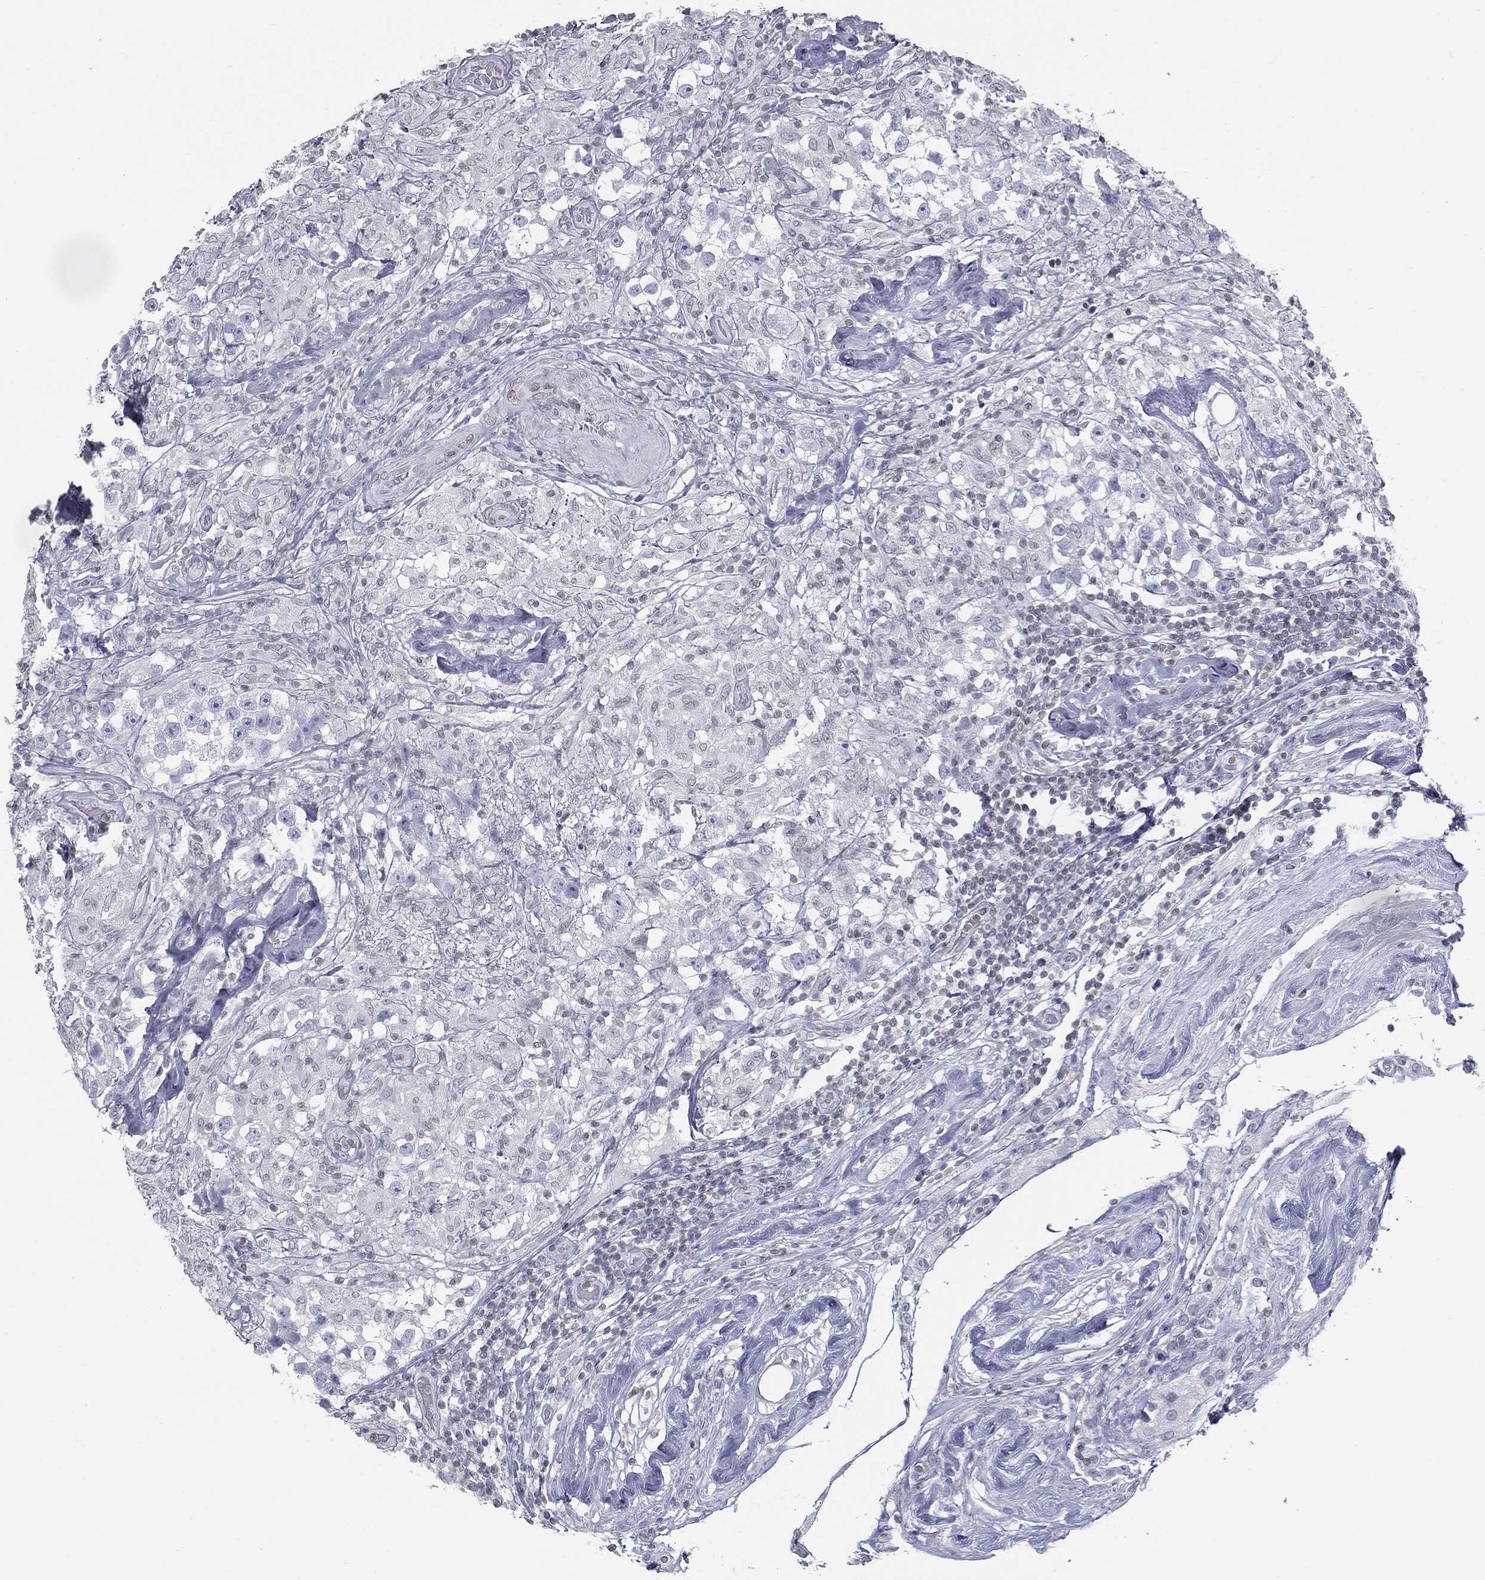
{"staining": {"intensity": "negative", "quantity": "none", "location": "none"}, "tissue": "testis cancer", "cell_type": "Tumor cells", "image_type": "cancer", "snomed": [{"axis": "morphology", "description": "Seminoma, NOS"}, {"axis": "topography", "description": "Testis"}], "caption": "Testis cancer (seminoma) was stained to show a protein in brown. There is no significant expression in tumor cells.", "gene": "ALDOB", "patient": {"sex": "male", "age": 46}}